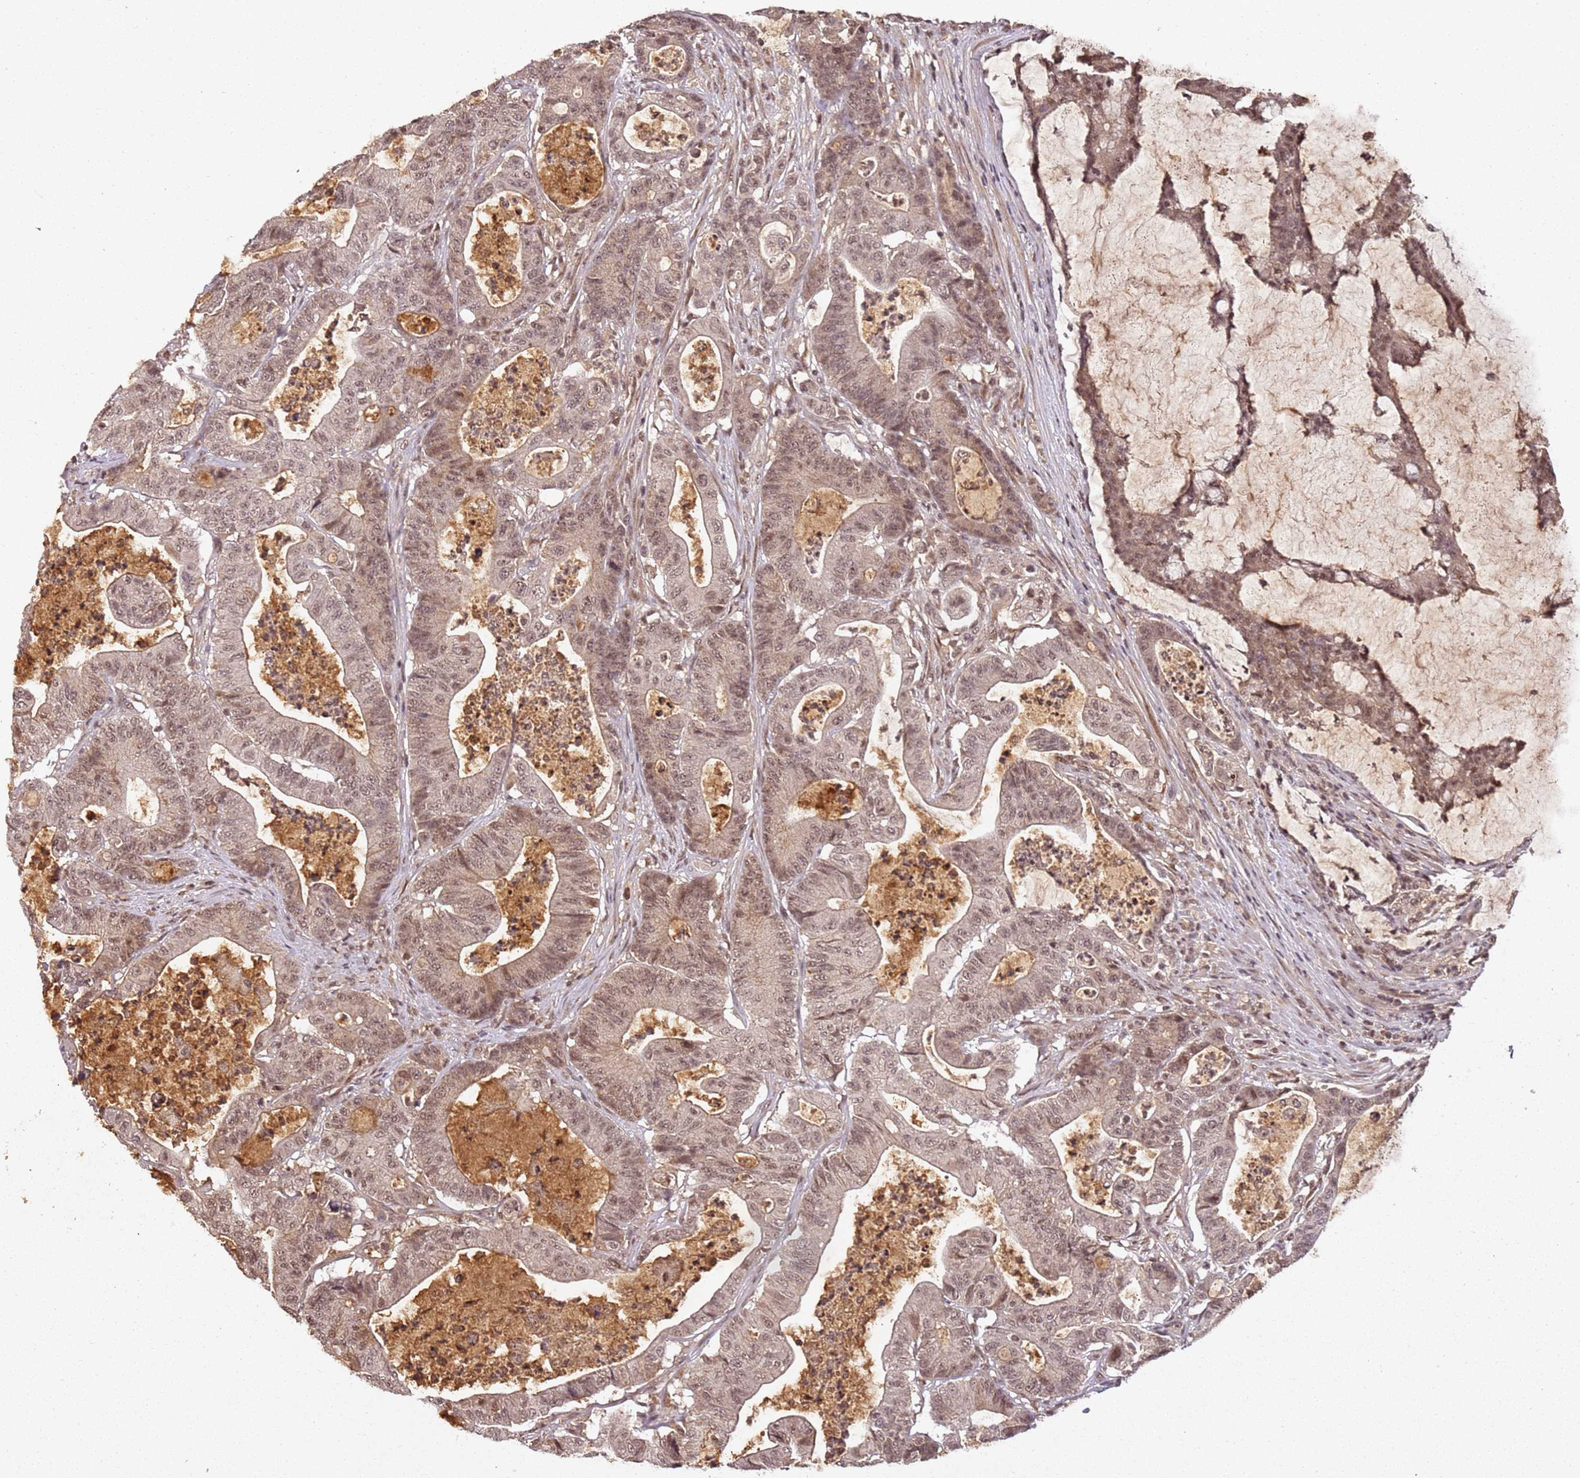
{"staining": {"intensity": "moderate", "quantity": ">75%", "location": "cytoplasmic/membranous,nuclear"}, "tissue": "colorectal cancer", "cell_type": "Tumor cells", "image_type": "cancer", "snomed": [{"axis": "morphology", "description": "Adenocarcinoma, NOS"}, {"axis": "topography", "description": "Colon"}], "caption": "Immunohistochemistry (IHC) photomicrograph of human adenocarcinoma (colorectal) stained for a protein (brown), which demonstrates medium levels of moderate cytoplasmic/membranous and nuclear staining in approximately >75% of tumor cells.", "gene": "COL1A2", "patient": {"sex": "female", "age": 84}}